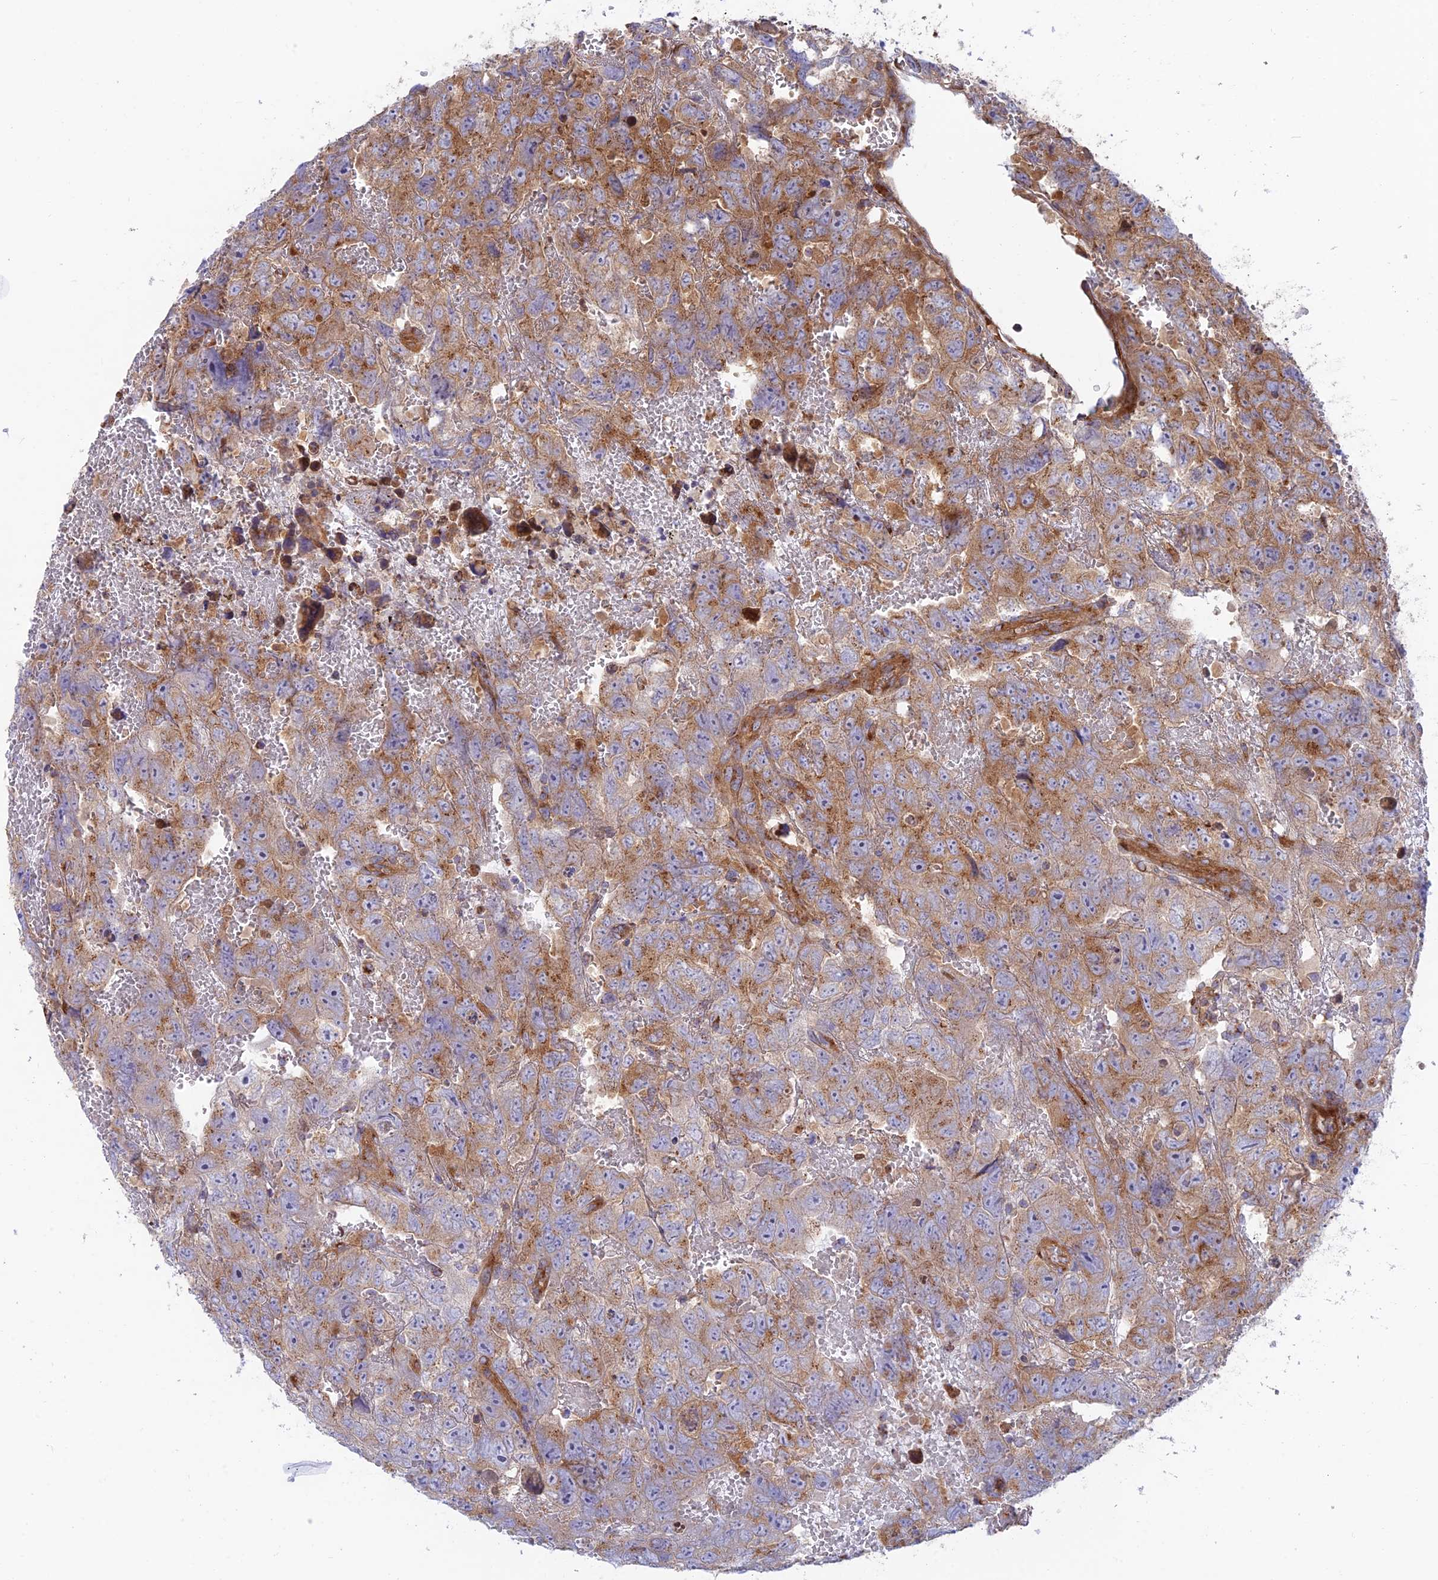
{"staining": {"intensity": "moderate", "quantity": "25%-75%", "location": "cytoplasmic/membranous"}, "tissue": "testis cancer", "cell_type": "Tumor cells", "image_type": "cancer", "snomed": [{"axis": "morphology", "description": "Carcinoma, Embryonal, NOS"}, {"axis": "topography", "description": "Testis"}], "caption": "Protein staining exhibits moderate cytoplasmic/membranous expression in about 25%-75% of tumor cells in testis embryonal carcinoma.", "gene": "GOLGA3", "patient": {"sex": "male", "age": 45}}